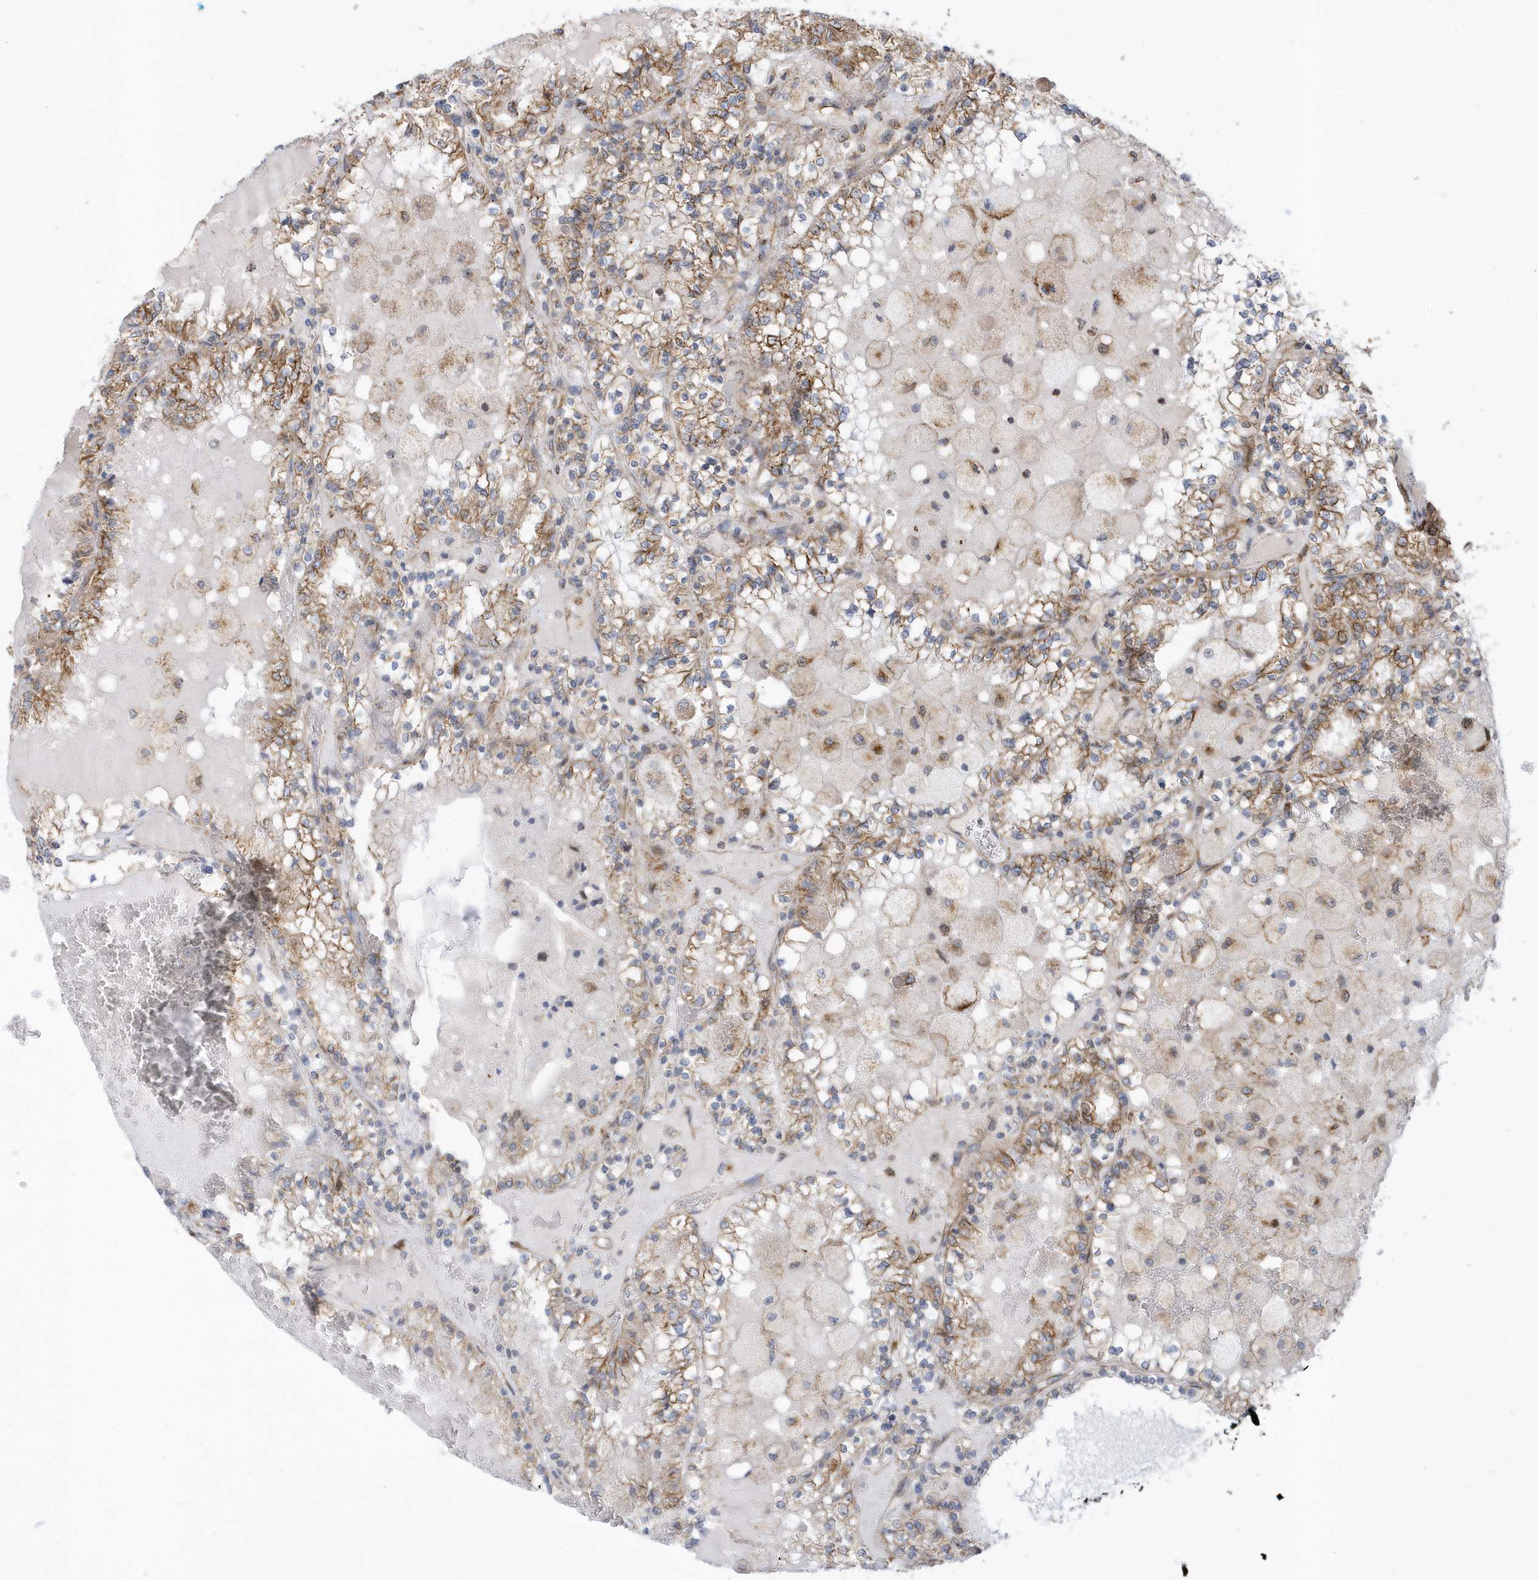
{"staining": {"intensity": "moderate", "quantity": ">75%", "location": "cytoplasmic/membranous"}, "tissue": "renal cancer", "cell_type": "Tumor cells", "image_type": "cancer", "snomed": [{"axis": "morphology", "description": "Adenocarcinoma, NOS"}, {"axis": "topography", "description": "Kidney"}], "caption": "Brown immunohistochemical staining in human renal cancer shows moderate cytoplasmic/membranous positivity in about >75% of tumor cells.", "gene": "HRH4", "patient": {"sex": "female", "age": 56}}